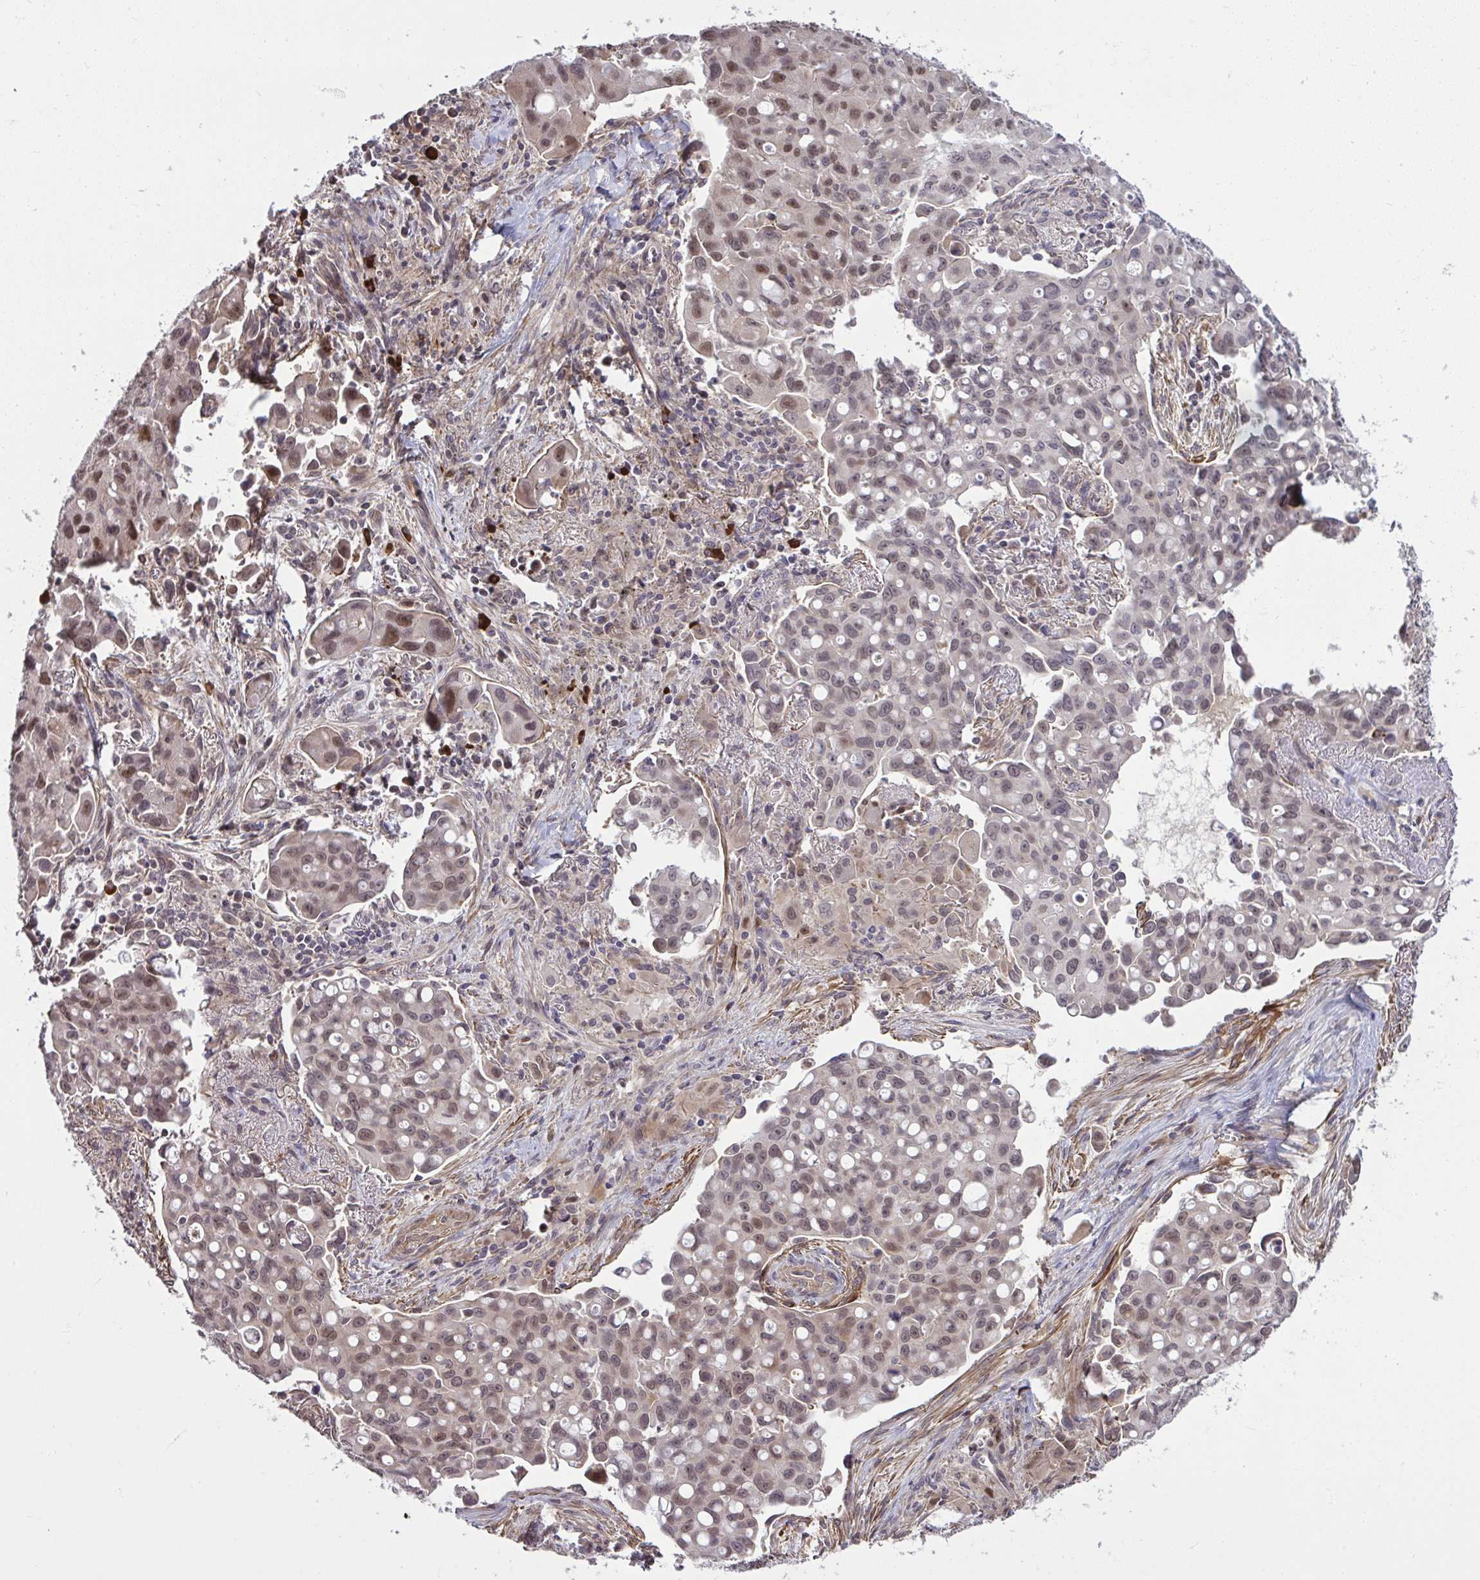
{"staining": {"intensity": "moderate", "quantity": ">75%", "location": "nuclear"}, "tissue": "lung cancer", "cell_type": "Tumor cells", "image_type": "cancer", "snomed": [{"axis": "morphology", "description": "Adenocarcinoma, NOS"}, {"axis": "topography", "description": "Lung"}], "caption": "Lung adenocarcinoma stained with DAB immunohistochemistry exhibits medium levels of moderate nuclear expression in about >75% of tumor cells. Nuclei are stained in blue.", "gene": "ZSCAN9", "patient": {"sex": "male", "age": 68}}